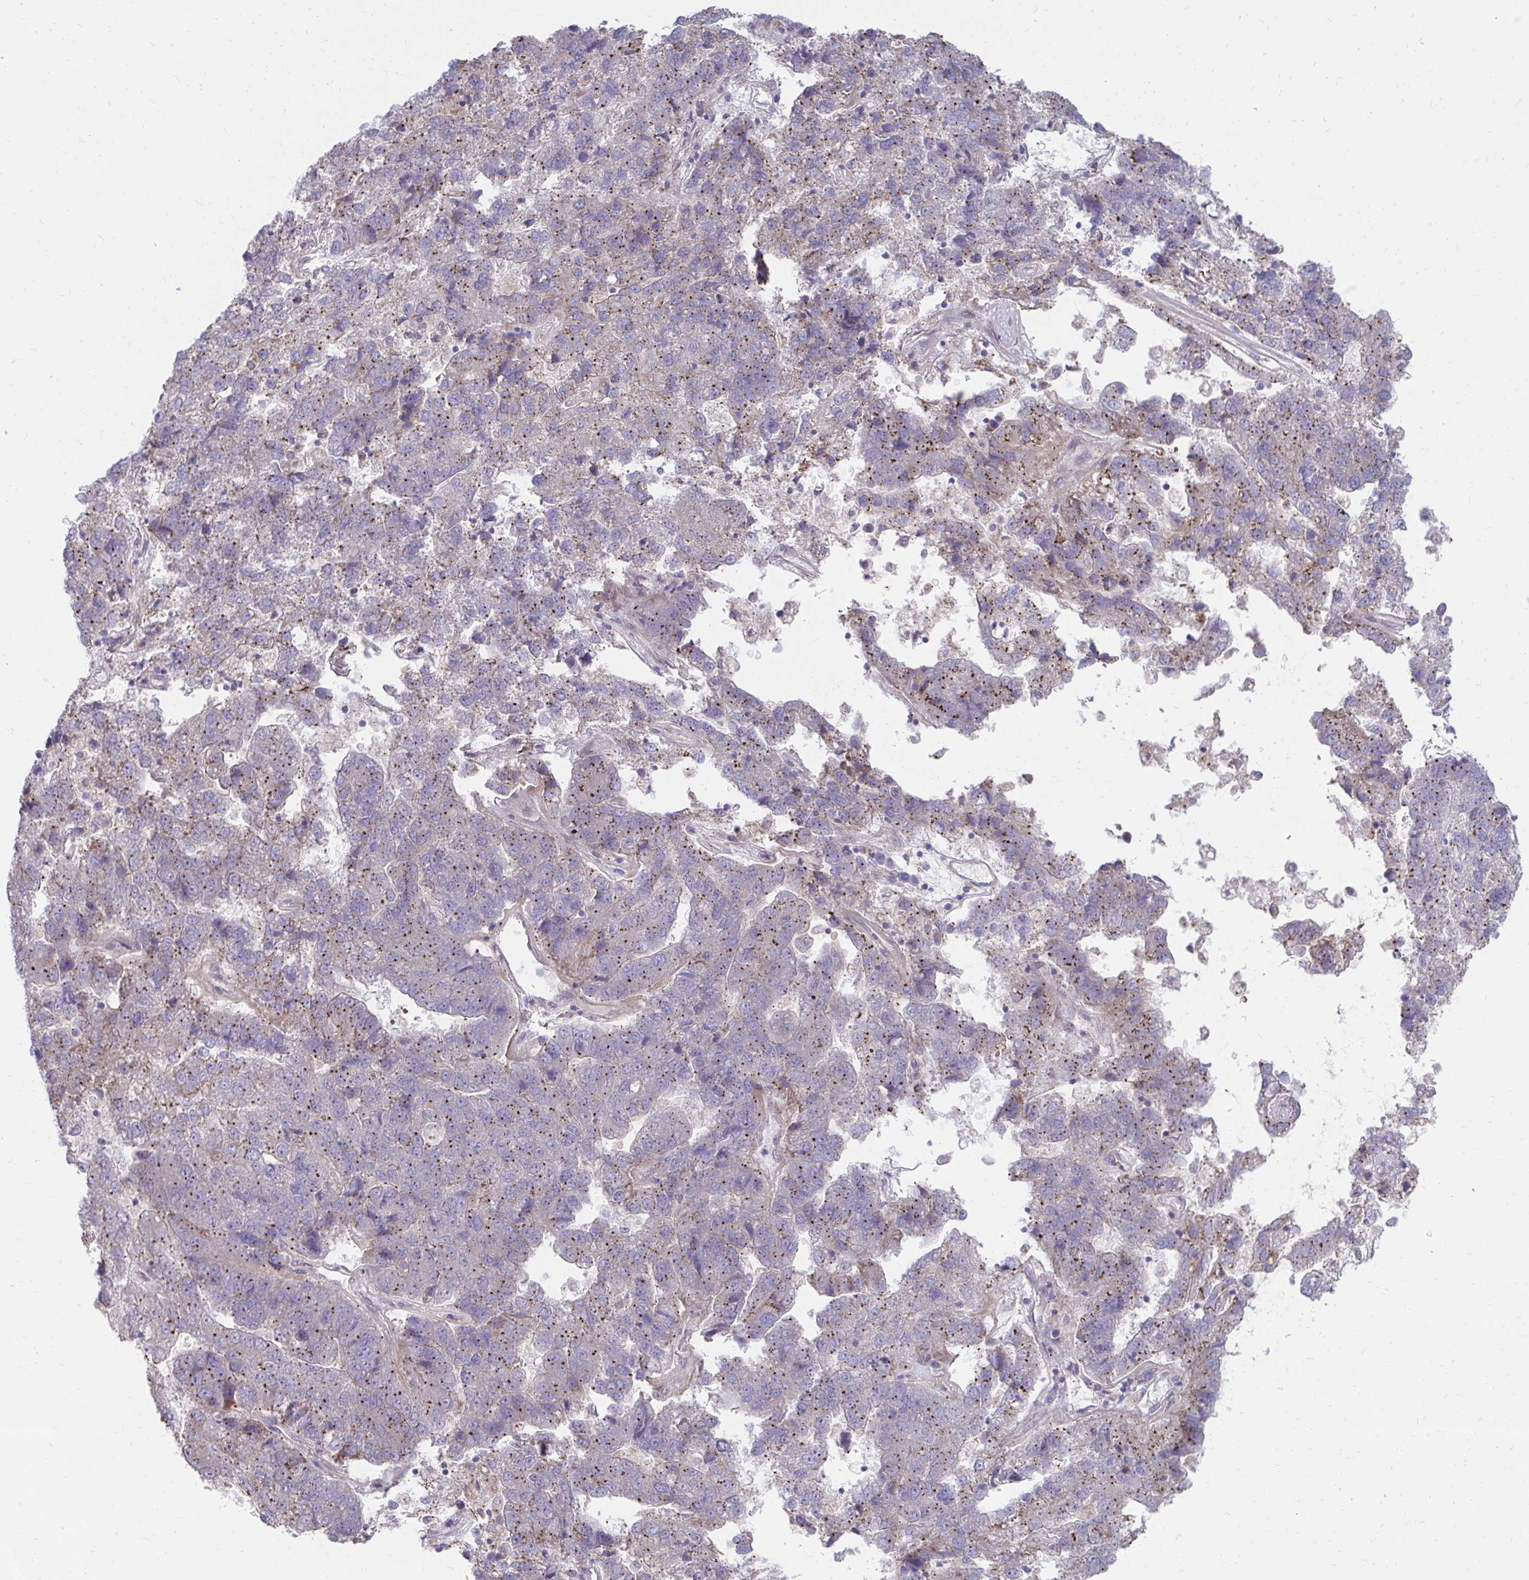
{"staining": {"intensity": "moderate", "quantity": "25%-75%", "location": "cytoplasmic/membranous"}, "tissue": "pancreatic cancer", "cell_type": "Tumor cells", "image_type": "cancer", "snomed": [{"axis": "morphology", "description": "Adenocarcinoma, NOS"}, {"axis": "topography", "description": "Pancreas"}], "caption": "The histopathology image exhibits a brown stain indicating the presence of a protein in the cytoplasmic/membranous of tumor cells in adenocarcinoma (pancreatic).", "gene": "ITPR2", "patient": {"sex": "female", "age": 61}}